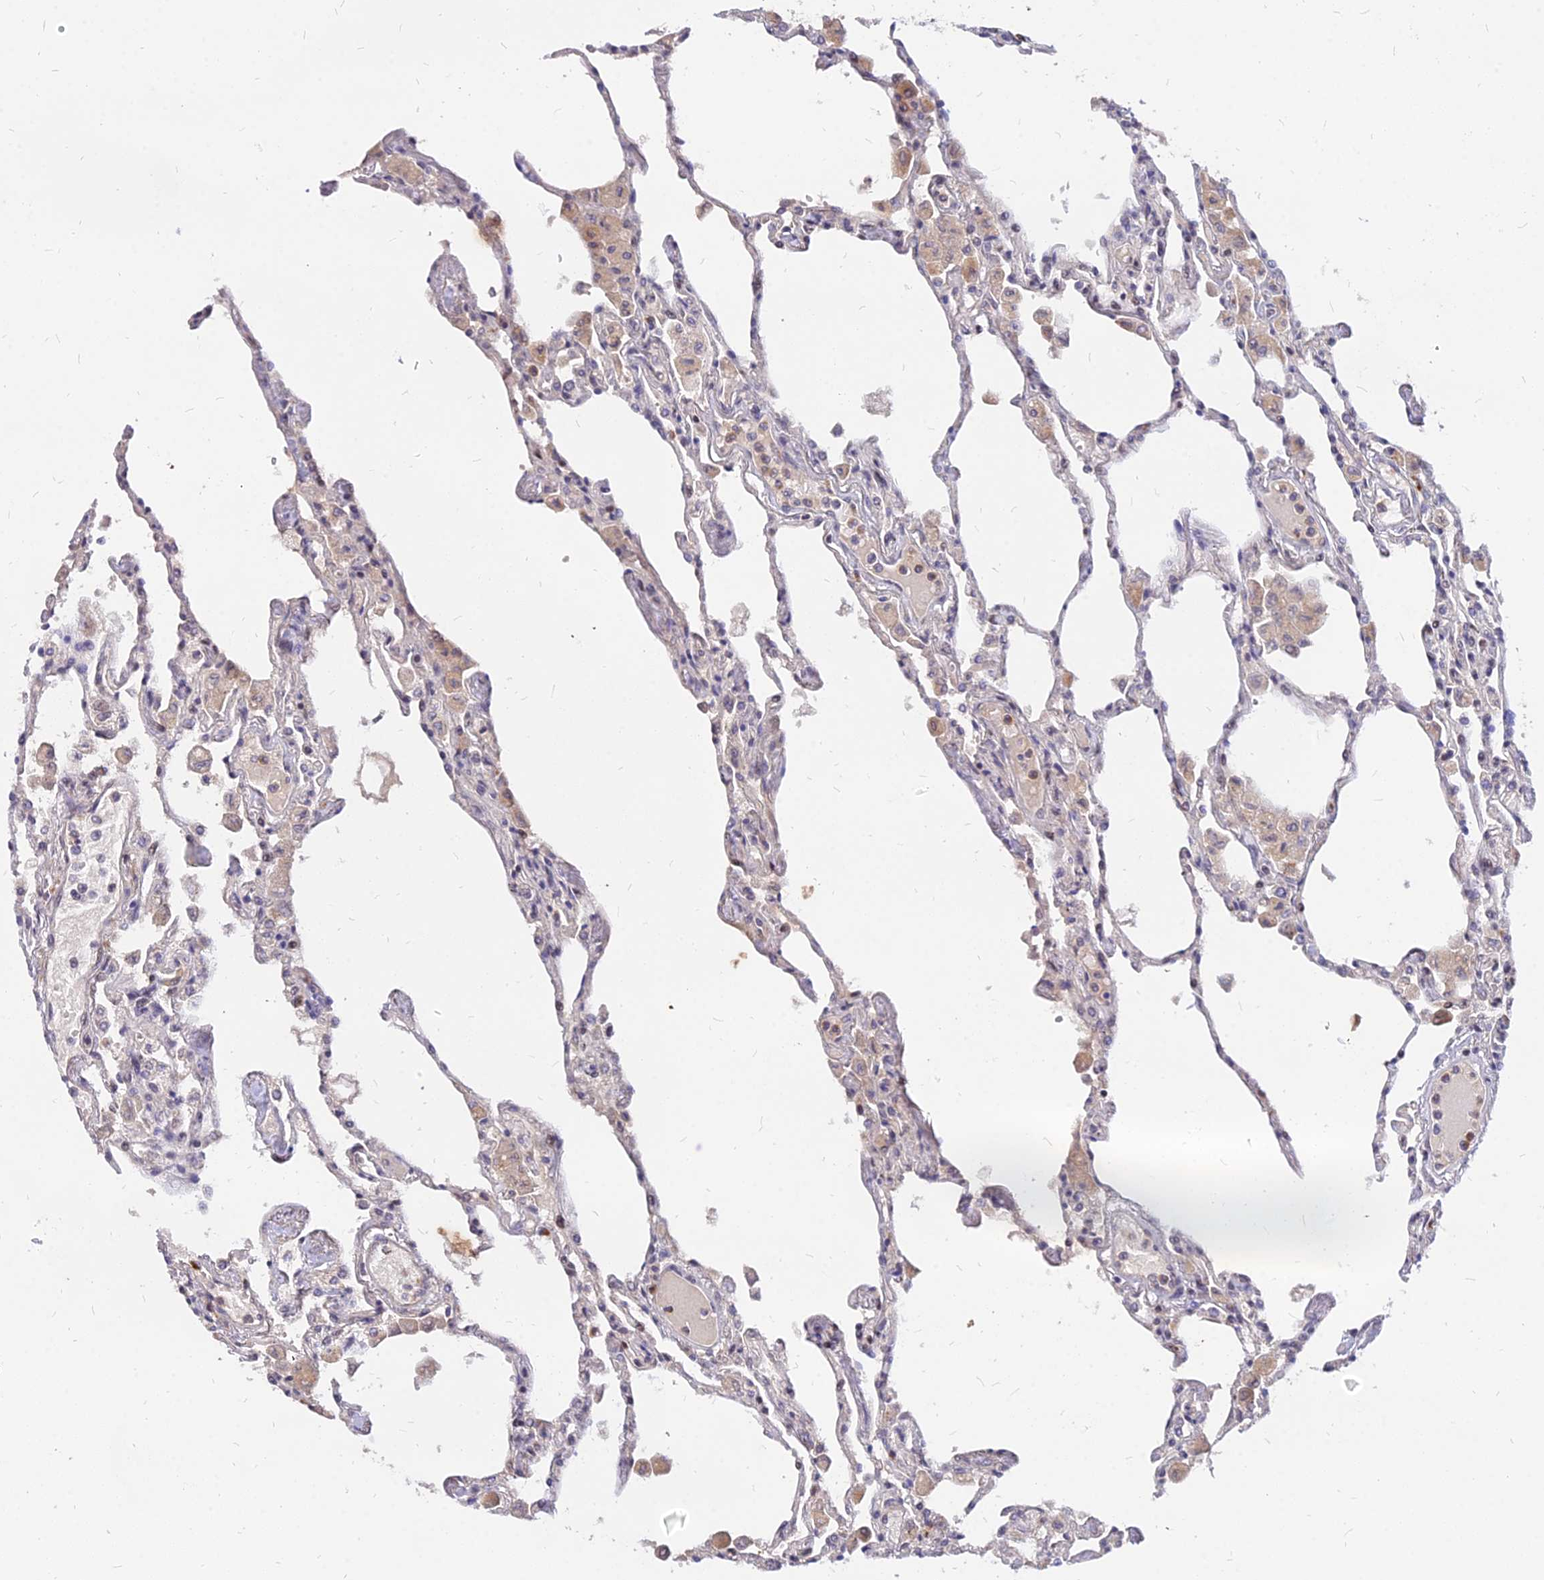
{"staining": {"intensity": "weak", "quantity": "<25%", "location": "cytoplasmic/membranous"}, "tissue": "lung", "cell_type": "Alveolar cells", "image_type": "normal", "snomed": [{"axis": "morphology", "description": "Normal tissue, NOS"}, {"axis": "topography", "description": "Bronchus"}, {"axis": "topography", "description": "Lung"}], "caption": "Alveolar cells show no significant expression in benign lung.", "gene": "C11orf68", "patient": {"sex": "female", "age": 49}}